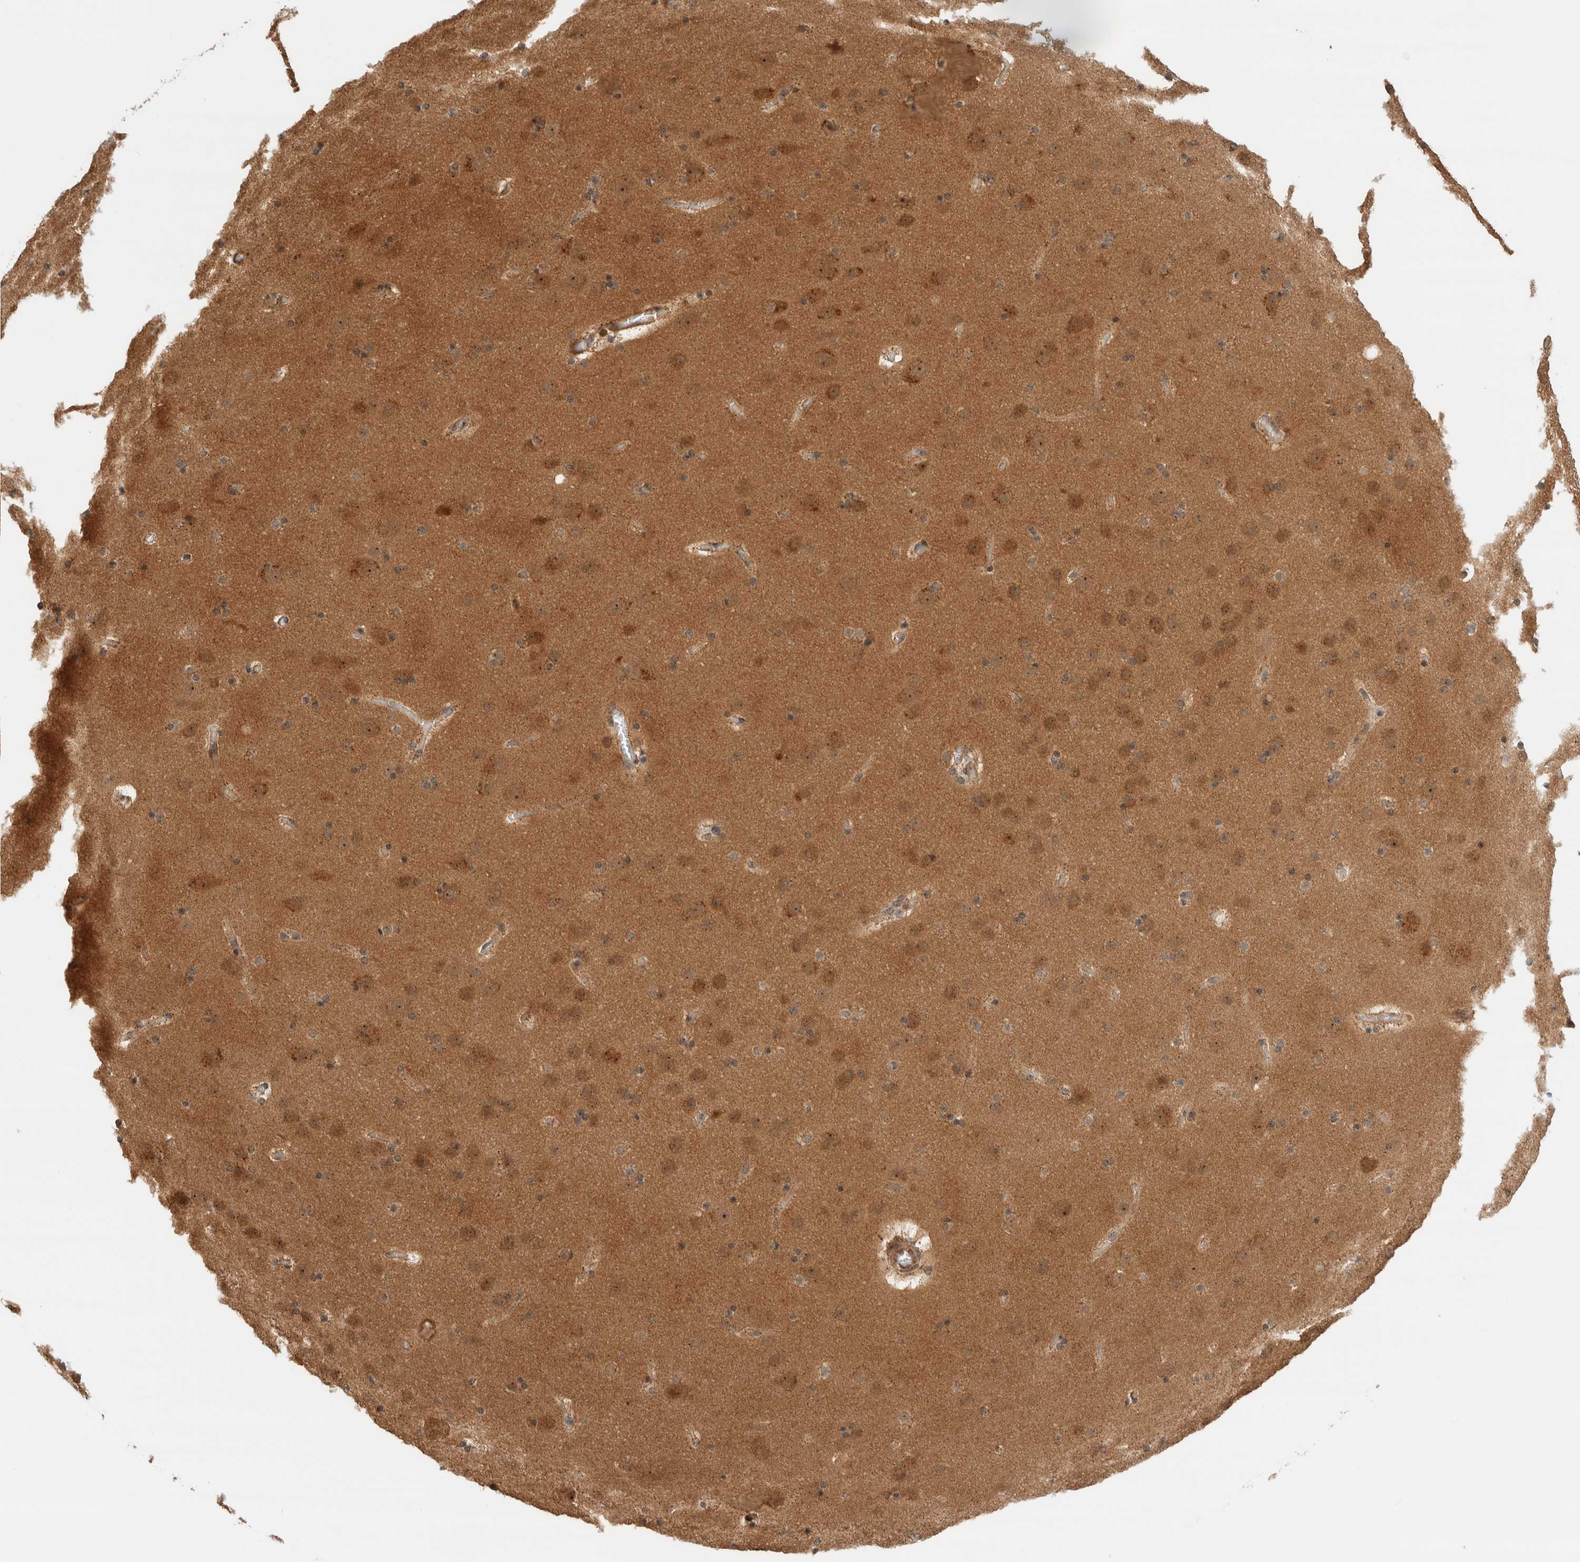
{"staining": {"intensity": "weak", "quantity": ">75%", "location": "cytoplasmic/membranous"}, "tissue": "cerebral cortex", "cell_type": "Endothelial cells", "image_type": "normal", "snomed": [{"axis": "morphology", "description": "Normal tissue, NOS"}, {"axis": "topography", "description": "Cerebral cortex"}], "caption": "Immunohistochemical staining of unremarkable human cerebral cortex exhibits >75% levels of weak cytoplasmic/membranous protein staining in approximately >75% of endothelial cells. (DAB IHC with brightfield microscopy, high magnification).", "gene": "OTUD6B", "patient": {"sex": "male", "age": 57}}